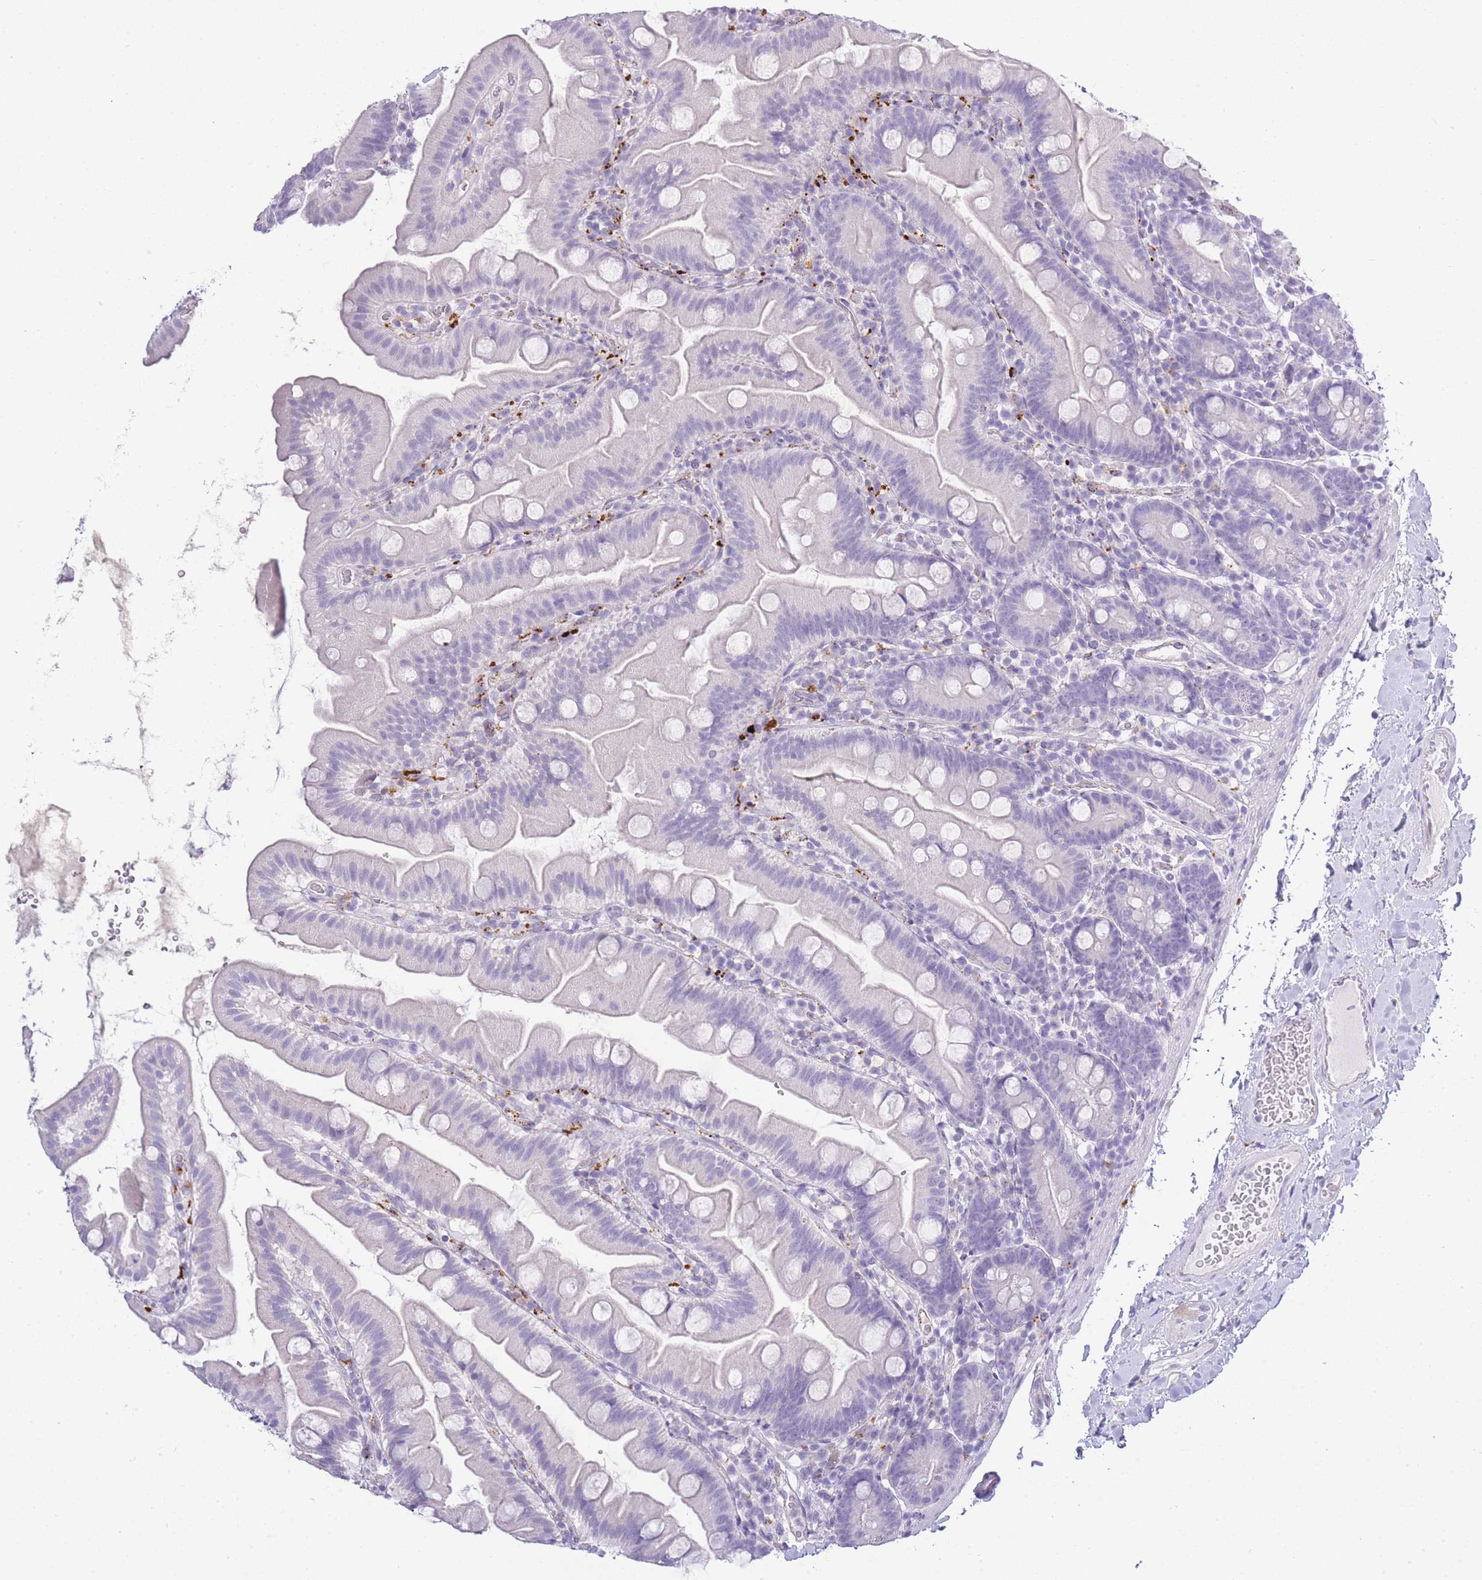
{"staining": {"intensity": "negative", "quantity": "none", "location": "none"}, "tissue": "small intestine", "cell_type": "Glandular cells", "image_type": "normal", "snomed": [{"axis": "morphology", "description": "Normal tissue, NOS"}, {"axis": "topography", "description": "Small intestine"}], "caption": "Immunohistochemistry micrograph of unremarkable human small intestine stained for a protein (brown), which shows no positivity in glandular cells. The staining is performed using DAB brown chromogen with nuclei counter-stained in using hematoxylin.", "gene": "RHO", "patient": {"sex": "female", "age": 68}}